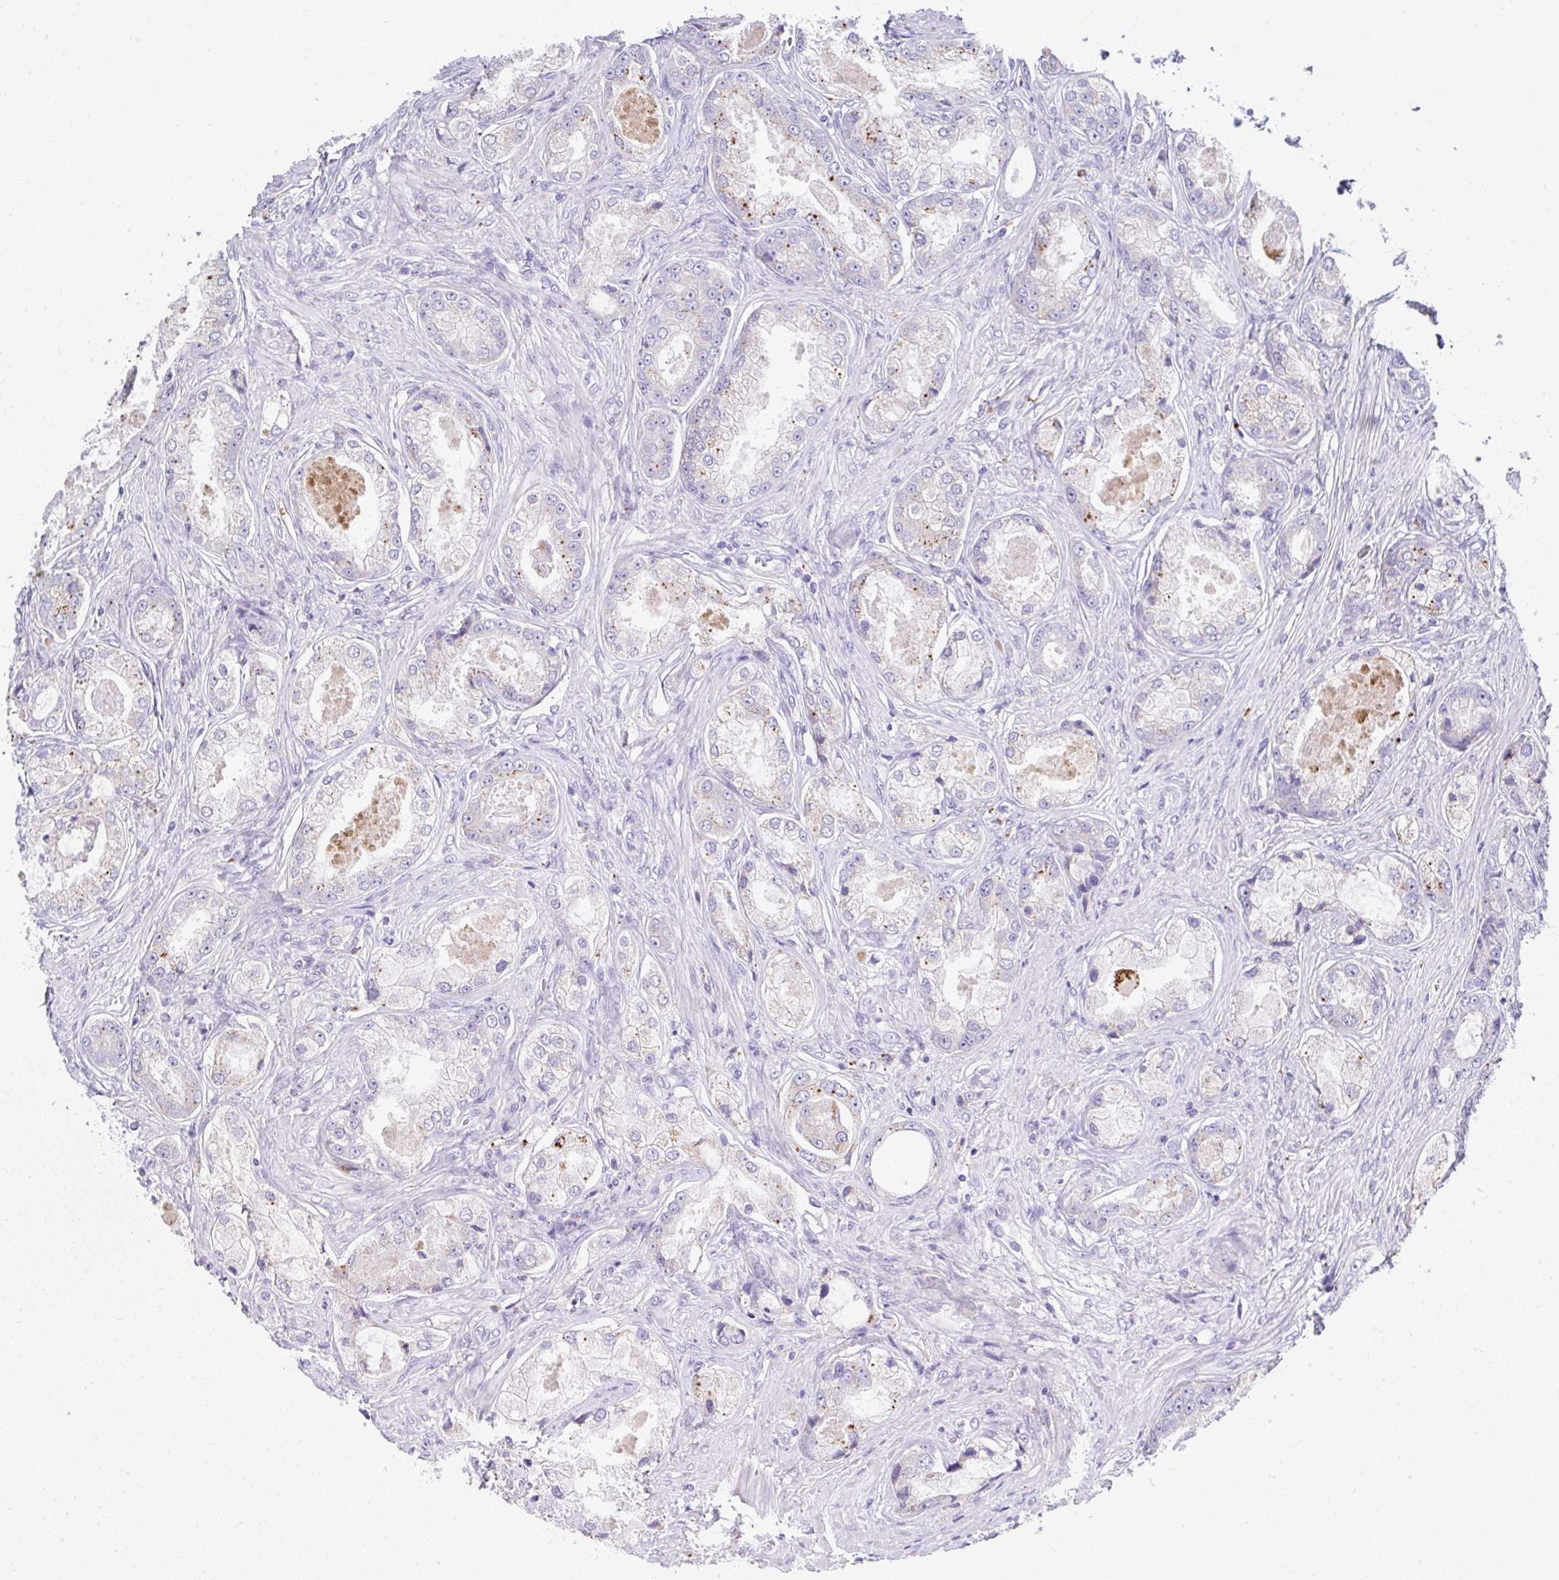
{"staining": {"intensity": "moderate", "quantity": "<25%", "location": "cytoplasmic/membranous"}, "tissue": "prostate cancer", "cell_type": "Tumor cells", "image_type": "cancer", "snomed": [{"axis": "morphology", "description": "Adenocarcinoma, Low grade"}, {"axis": "topography", "description": "Prostate"}], "caption": "An image showing moderate cytoplasmic/membranous staining in about <25% of tumor cells in adenocarcinoma (low-grade) (prostate), as visualized by brown immunohistochemical staining.", "gene": "ZNF33A", "patient": {"sex": "male", "age": 68}}